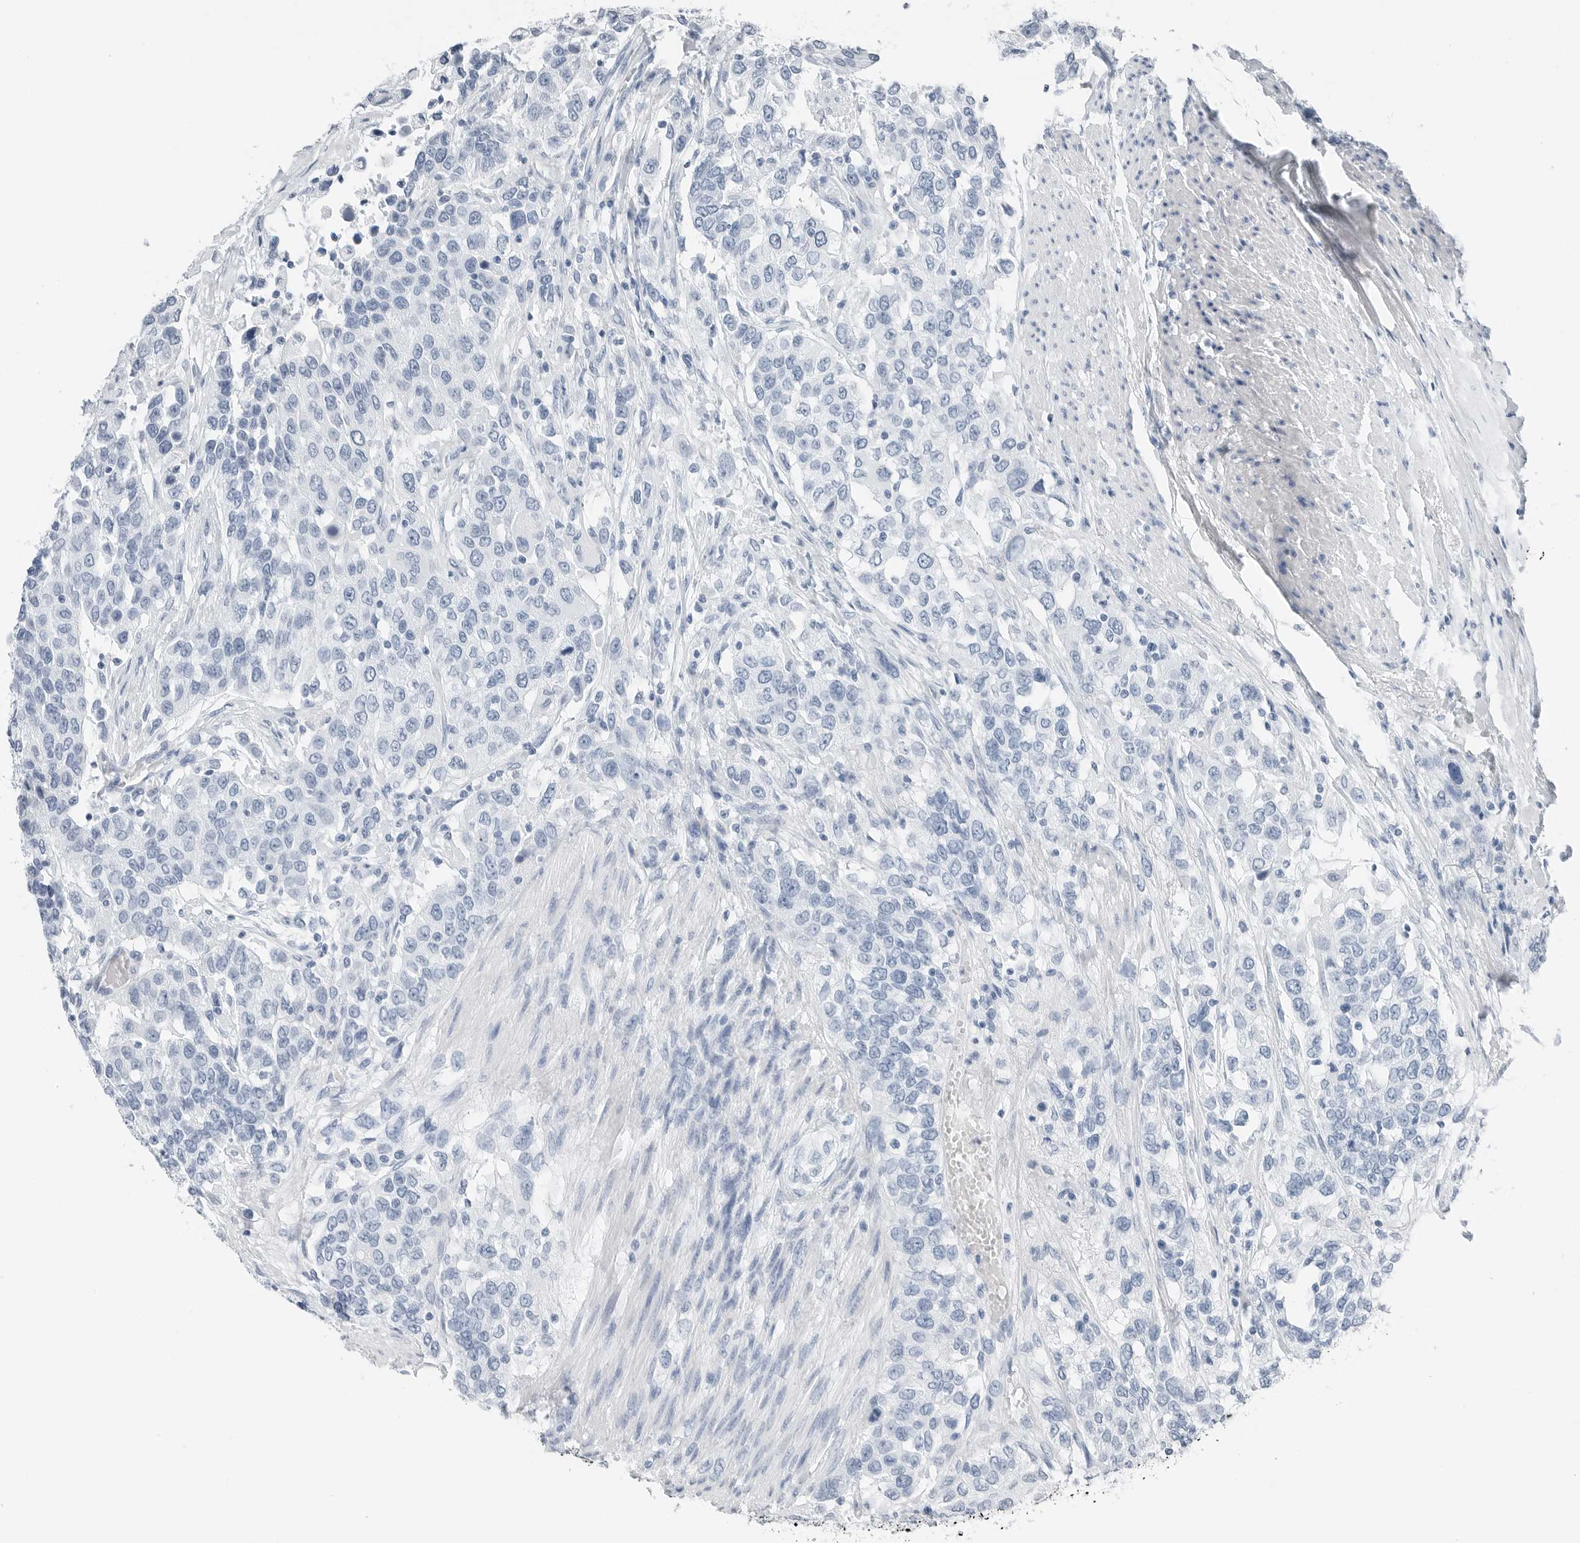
{"staining": {"intensity": "negative", "quantity": "none", "location": "none"}, "tissue": "urothelial cancer", "cell_type": "Tumor cells", "image_type": "cancer", "snomed": [{"axis": "morphology", "description": "Urothelial carcinoma, High grade"}, {"axis": "topography", "description": "Urinary bladder"}], "caption": "A photomicrograph of urothelial carcinoma (high-grade) stained for a protein displays no brown staining in tumor cells.", "gene": "SLPI", "patient": {"sex": "female", "age": 80}}